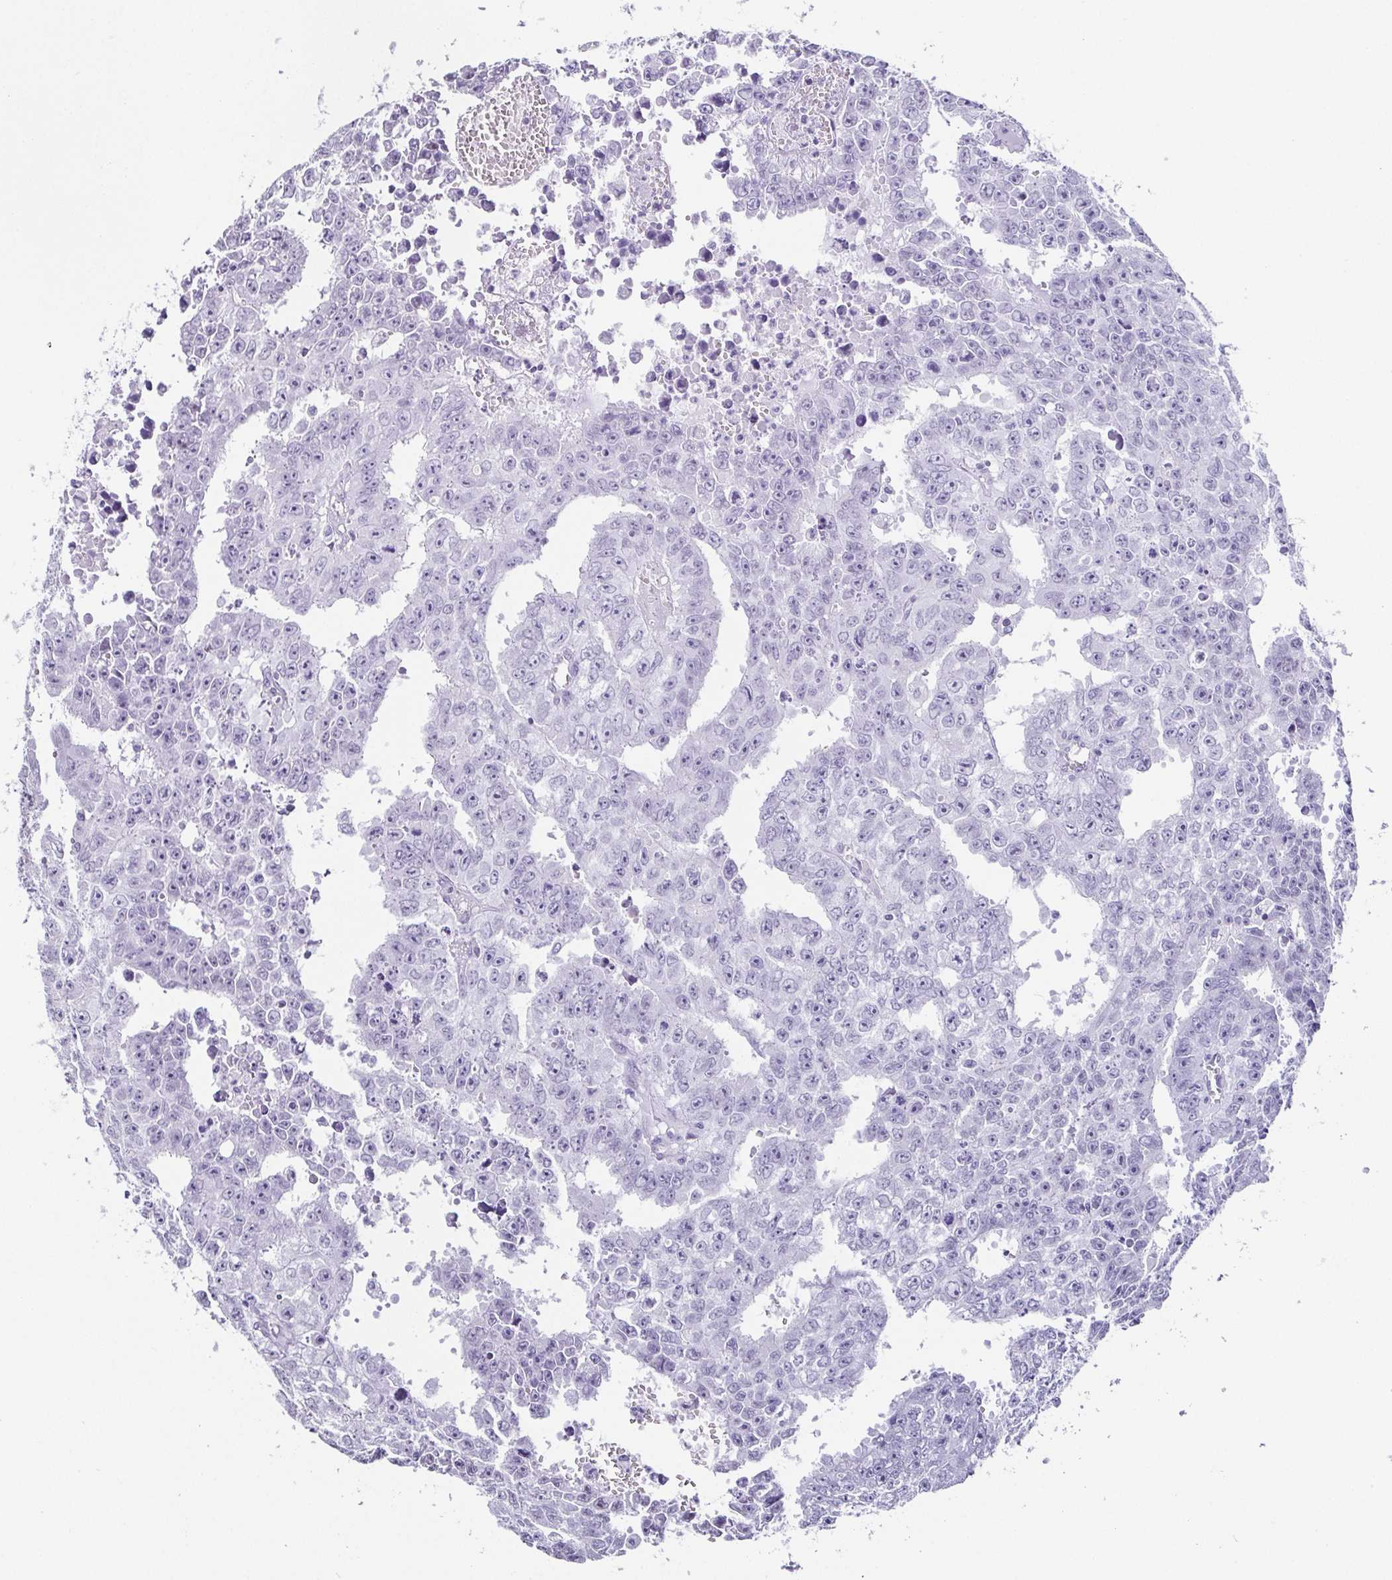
{"staining": {"intensity": "negative", "quantity": "none", "location": "none"}, "tissue": "testis cancer", "cell_type": "Tumor cells", "image_type": "cancer", "snomed": [{"axis": "morphology", "description": "Carcinoma, Embryonal, NOS"}, {"axis": "morphology", "description": "Teratoma, malignant, NOS"}, {"axis": "topography", "description": "Testis"}], "caption": "A high-resolution photomicrograph shows immunohistochemistry staining of testis cancer, which reveals no significant staining in tumor cells.", "gene": "ESX1", "patient": {"sex": "male", "age": 24}}